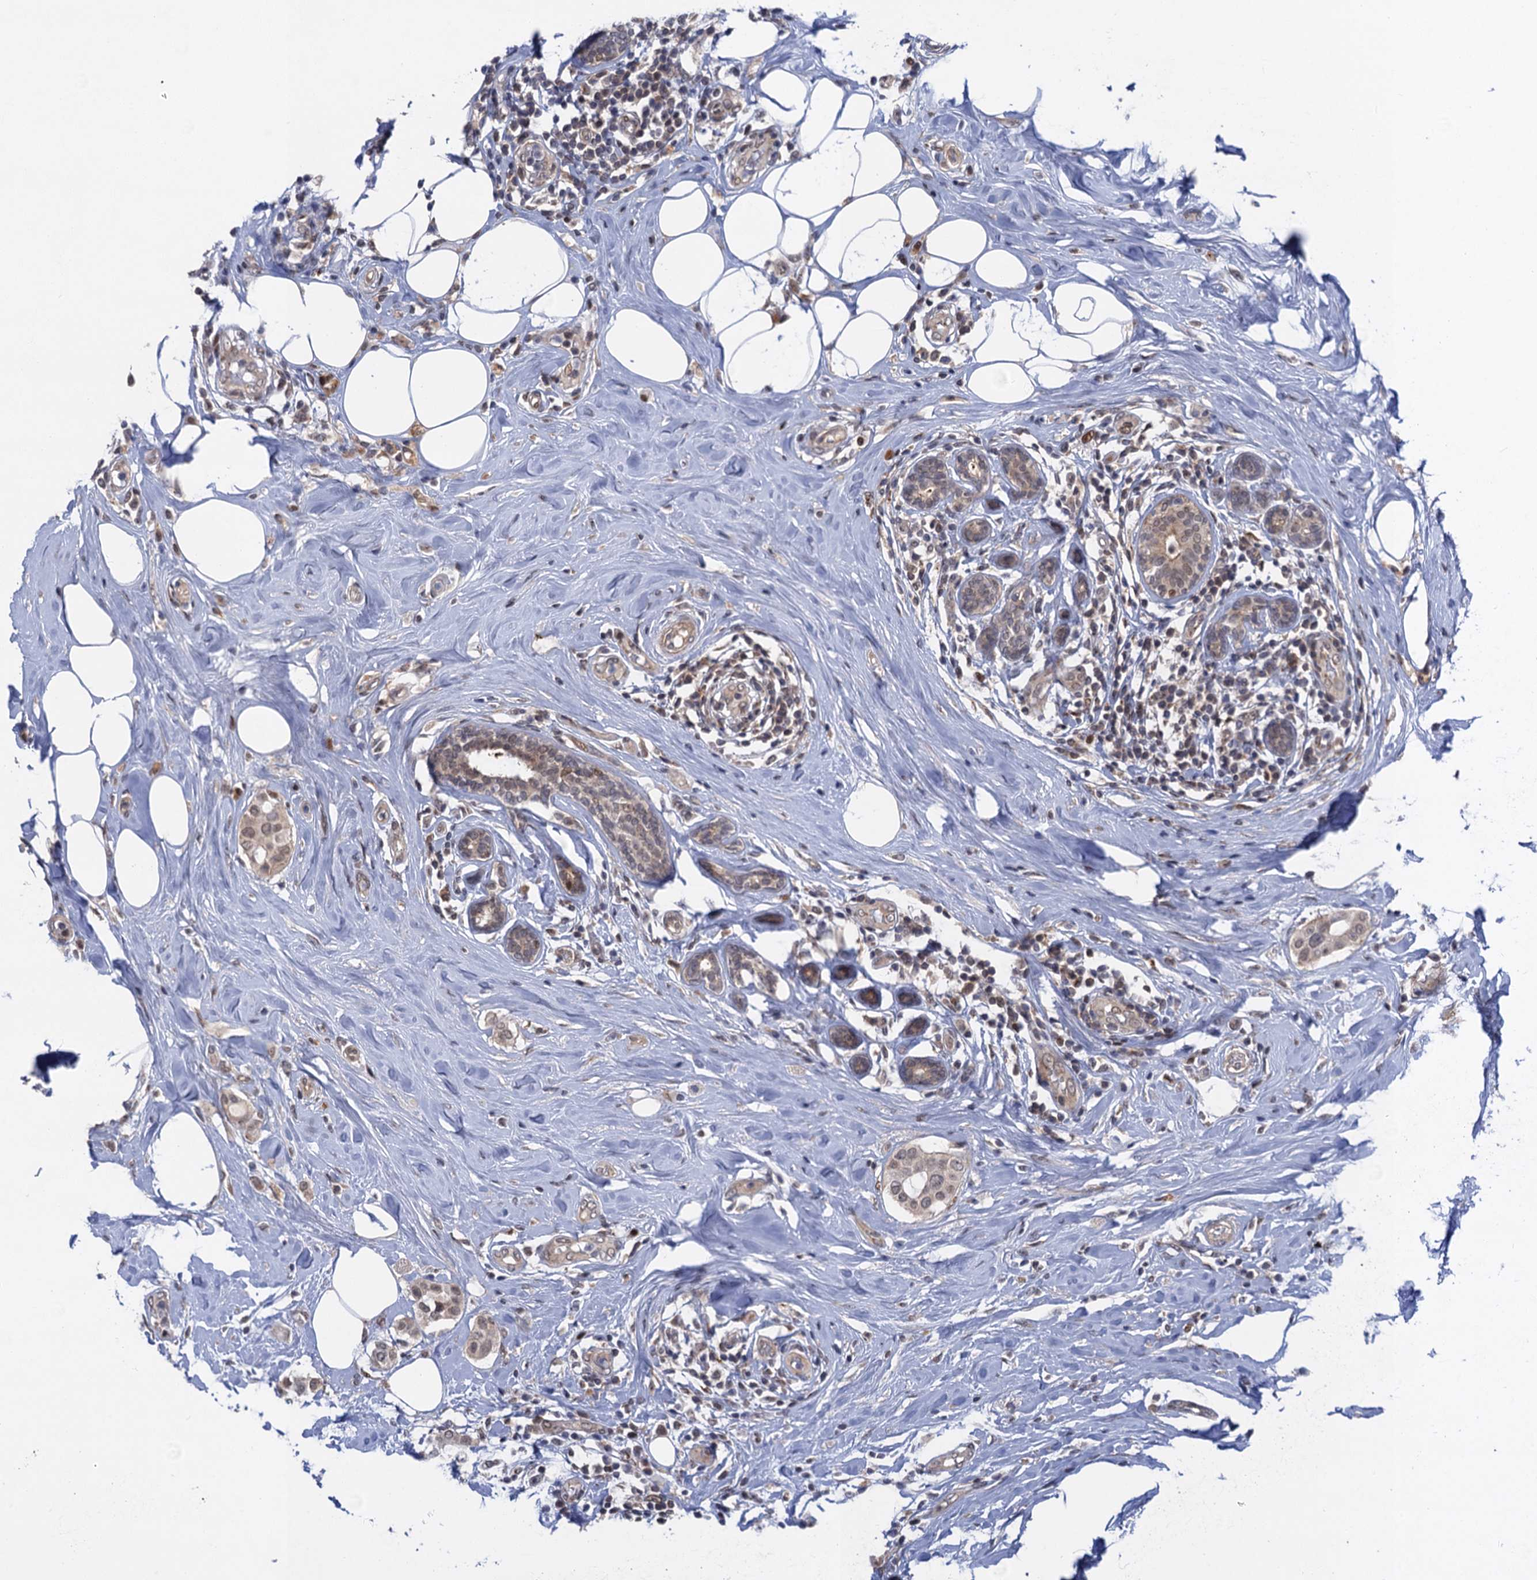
{"staining": {"intensity": "weak", "quantity": "25%-75%", "location": "cytoplasmic/membranous,nuclear"}, "tissue": "breast cancer", "cell_type": "Tumor cells", "image_type": "cancer", "snomed": [{"axis": "morphology", "description": "Lobular carcinoma"}, {"axis": "topography", "description": "Breast"}], "caption": "Weak cytoplasmic/membranous and nuclear protein expression is seen in about 25%-75% of tumor cells in lobular carcinoma (breast).", "gene": "NEK8", "patient": {"sex": "female", "age": 51}}